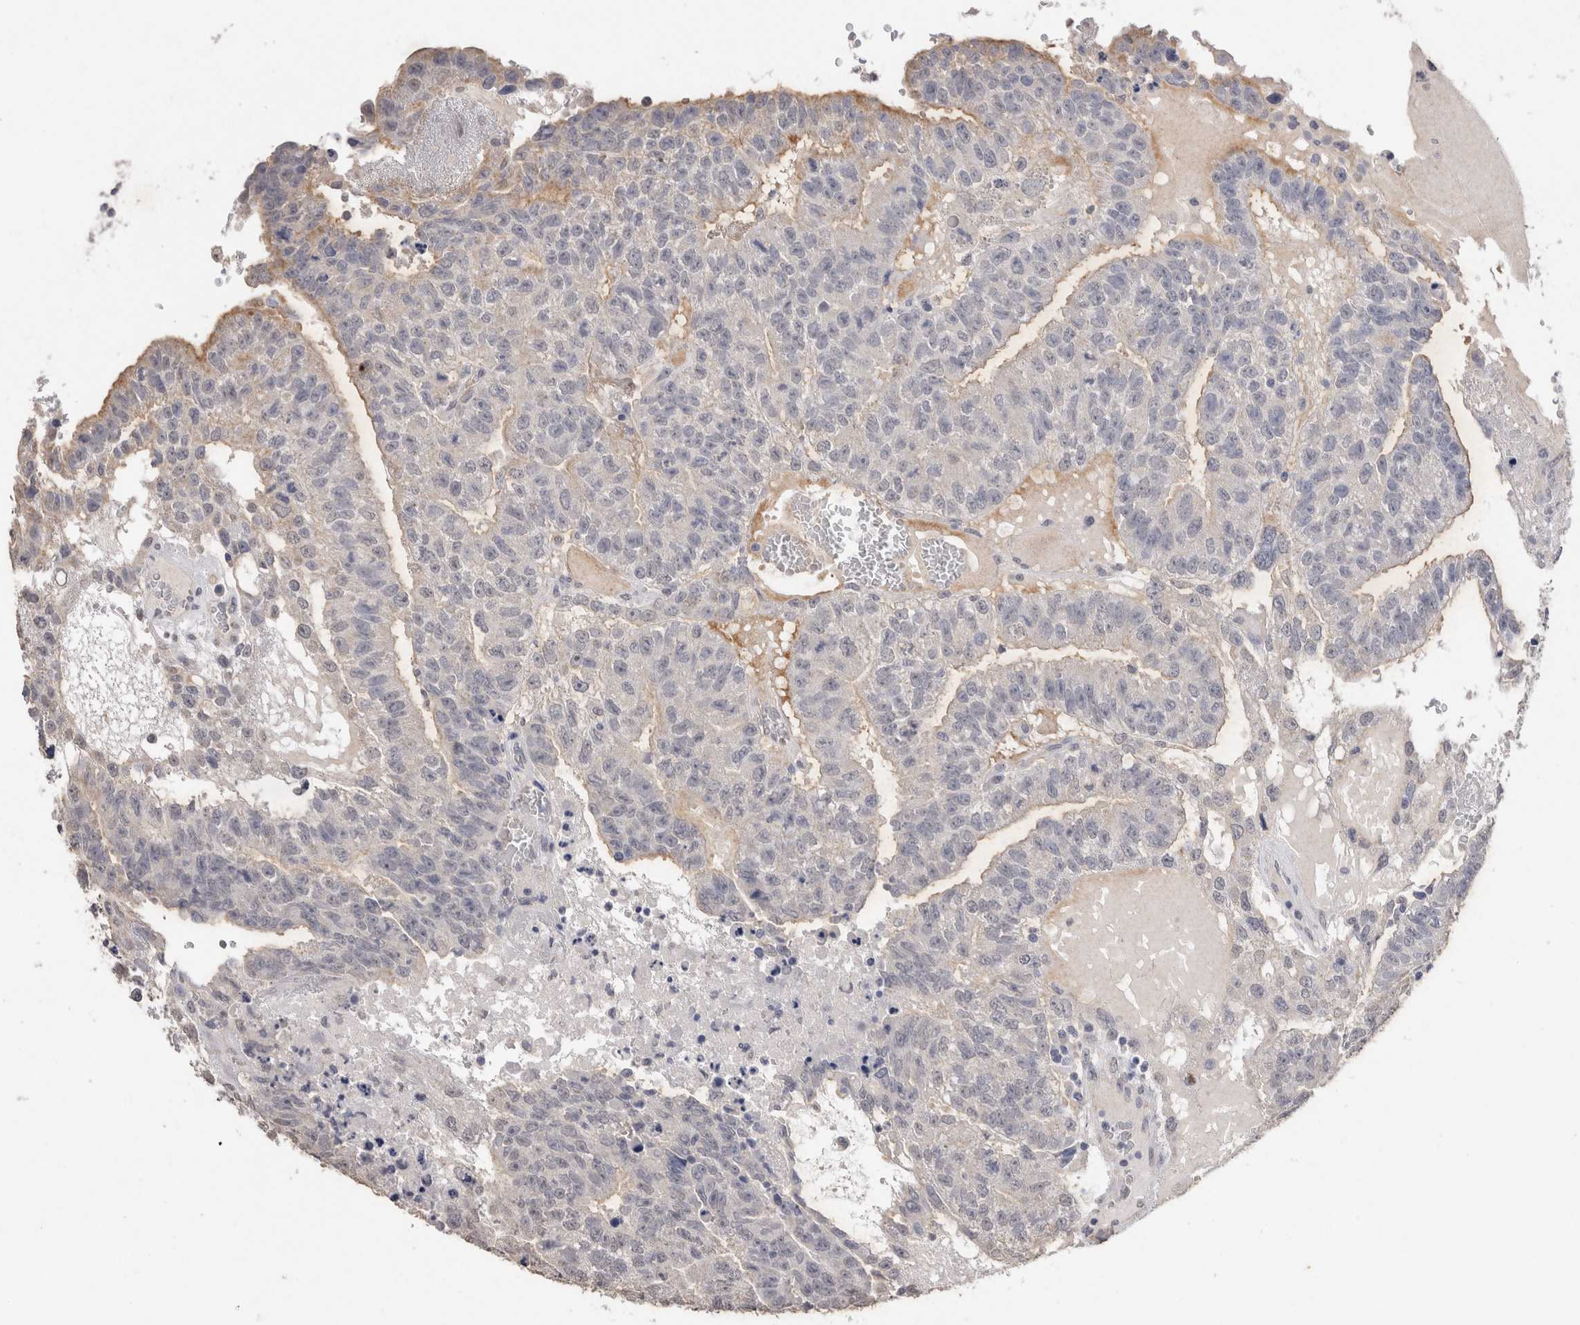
{"staining": {"intensity": "weak", "quantity": "<25%", "location": "cytoplasmic/membranous"}, "tissue": "testis cancer", "cell_type": "Tumor cells", "image_type": "cancer", "snomed": [{"axis": "morphology", "description": "Seminoma, NOS"}, {"axis": "morphology", "description": "Carcinoma, Embryonal, NOS"}, {"axis": "topography", "description": "Testis"}], "caption": "A high-resolution histopathology image shows immunohistochemistry (IHC) staining of testis cancer (seminoma), which reveals no significant expression in tumor cells.", "gene": "CDH6", "patient": {"sex": "male", "age": 52}}